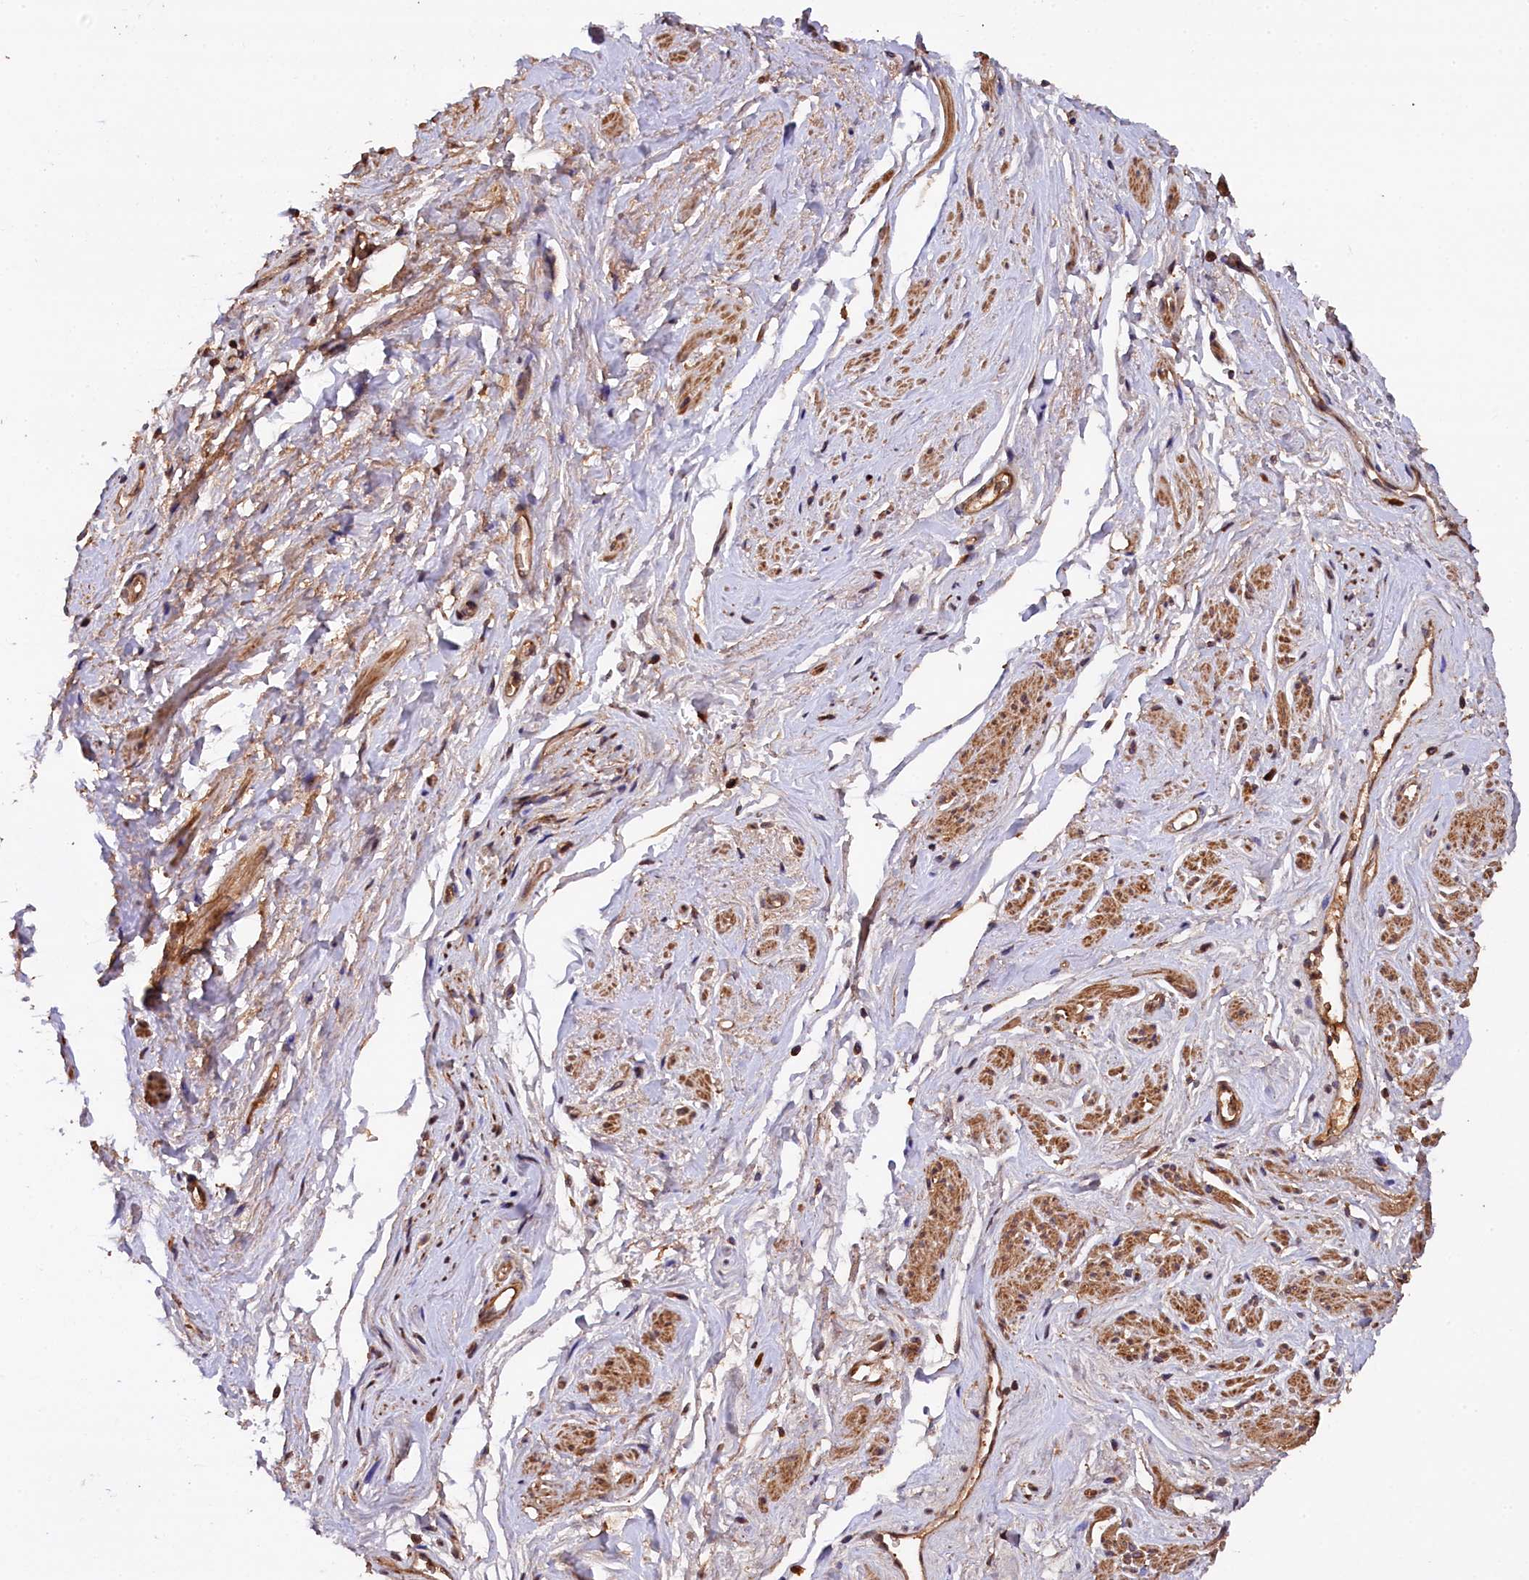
{"staining": {"intensity": "moderate", "quantity": "25%-75%", "location": "cytoplasmic/membranous"}, "tissue": "smooth muscle", "cell_type": "Smooth muscle cells", "image_type": "normal", "snomed": [{"axis": "morphology", "description": "Normal tissue, NOS"}, {"axis": "topography", "description": "Smooth muscle"}, {"axis": "topography", "description": "Peripheral nerve tissue"}], "caption": "Immunohistochemical staining of unremarkable human smooth muscle demonstrates medium levels of moderate cytoplasmic/membranous positivity in about 25%-75% of smooth muscle cells. (DAB IHC with brightfield microscopy, high magnification).", "gene": "KLC2", "patient": {"sex": "male", "age": 69}}